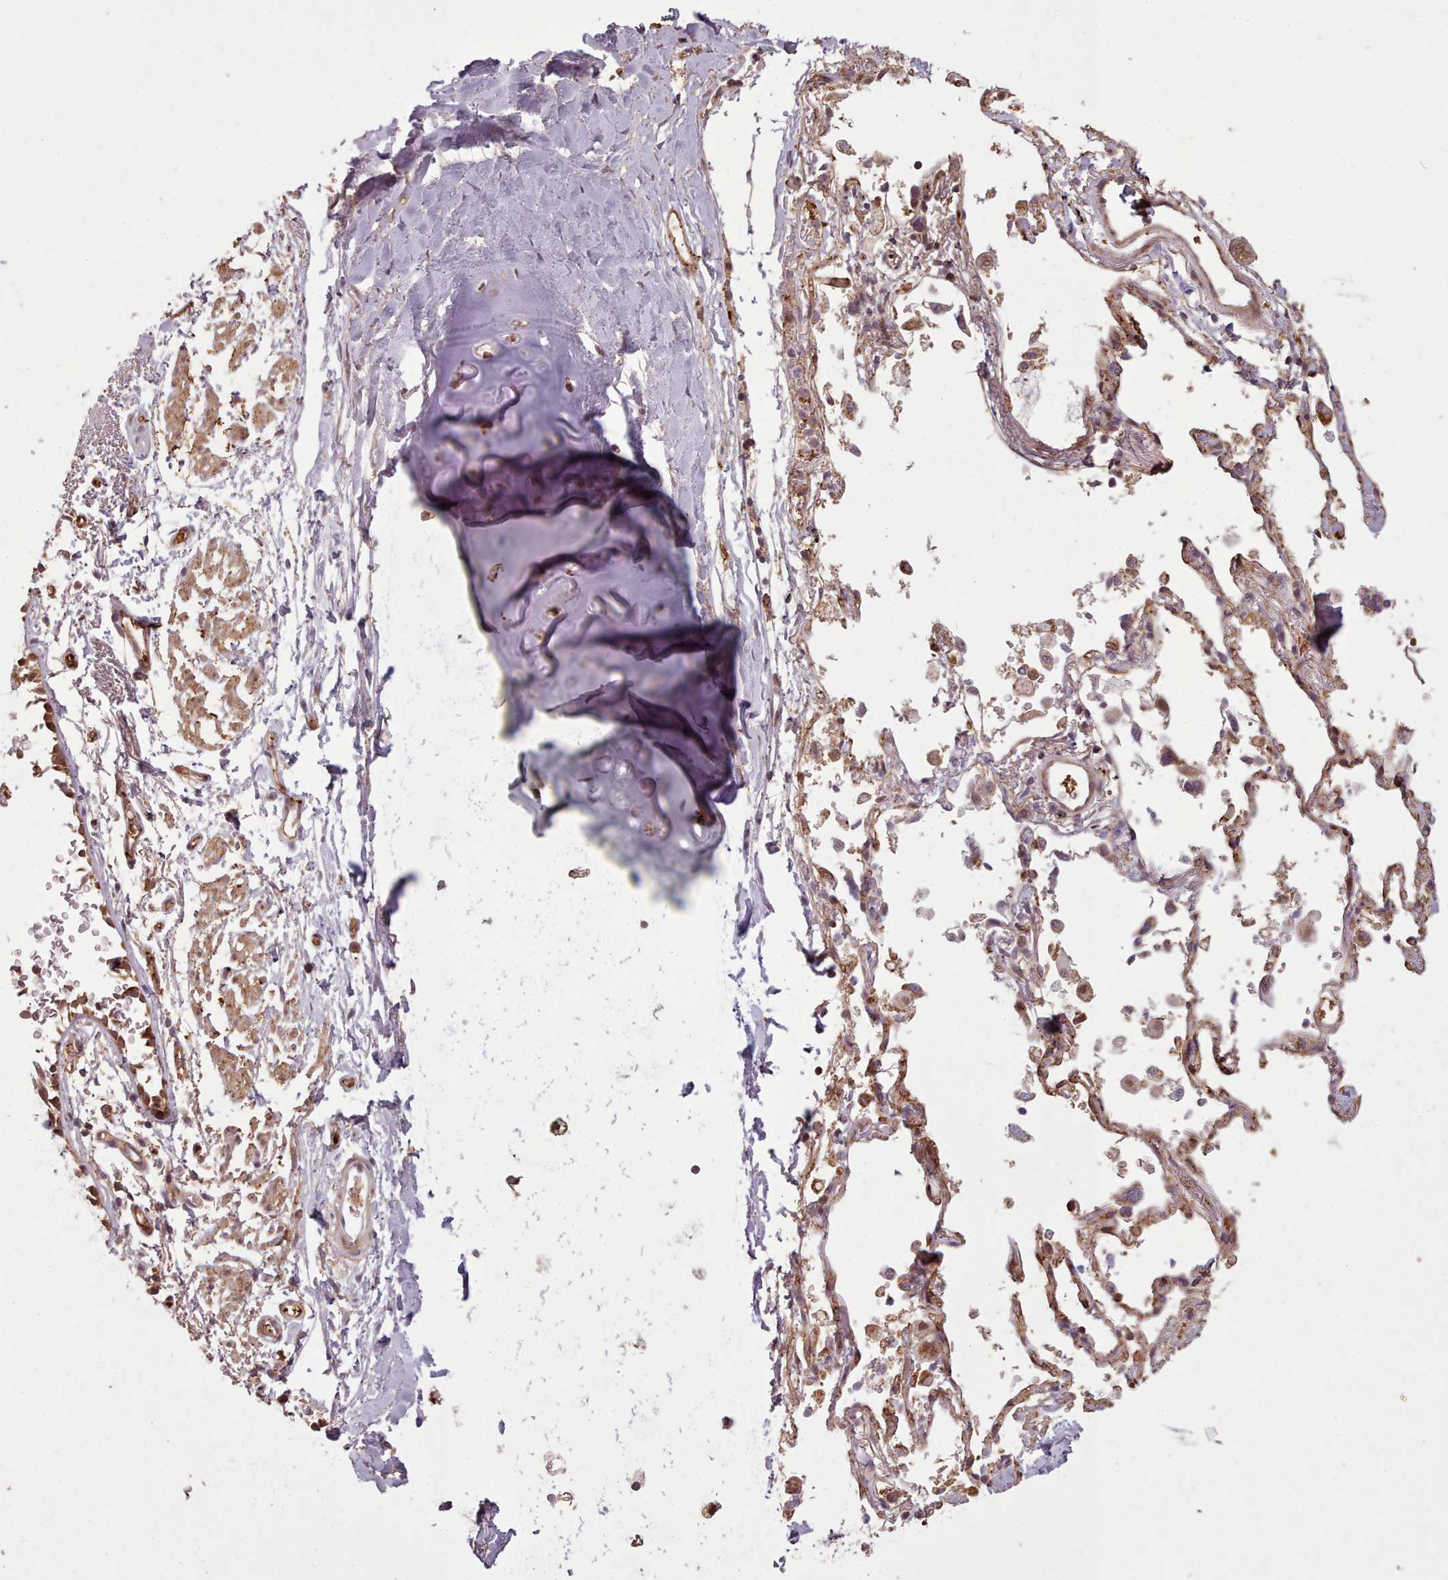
{"staining": {"intensity": "moderate", "quantity": ">75%", "location": "cytoplasmic/membranous"}, "tissue": "soft tissue", "cell_type": "Chondrocytes", "image_type": "normal", "snomed": [{"axis": "morphology", "description": "Normal tissue, NOS"}, {"axis": "topography", "description": "Cartilage tissue"}], "caption": "Brown immunohistochemical staining in normal human soft tissue shows moderate cytoplasmic/membranous staining in about >75% of chondrocytes.", "gene": "ZMYM4", "patient": {"sex": "male", "age": 73}}